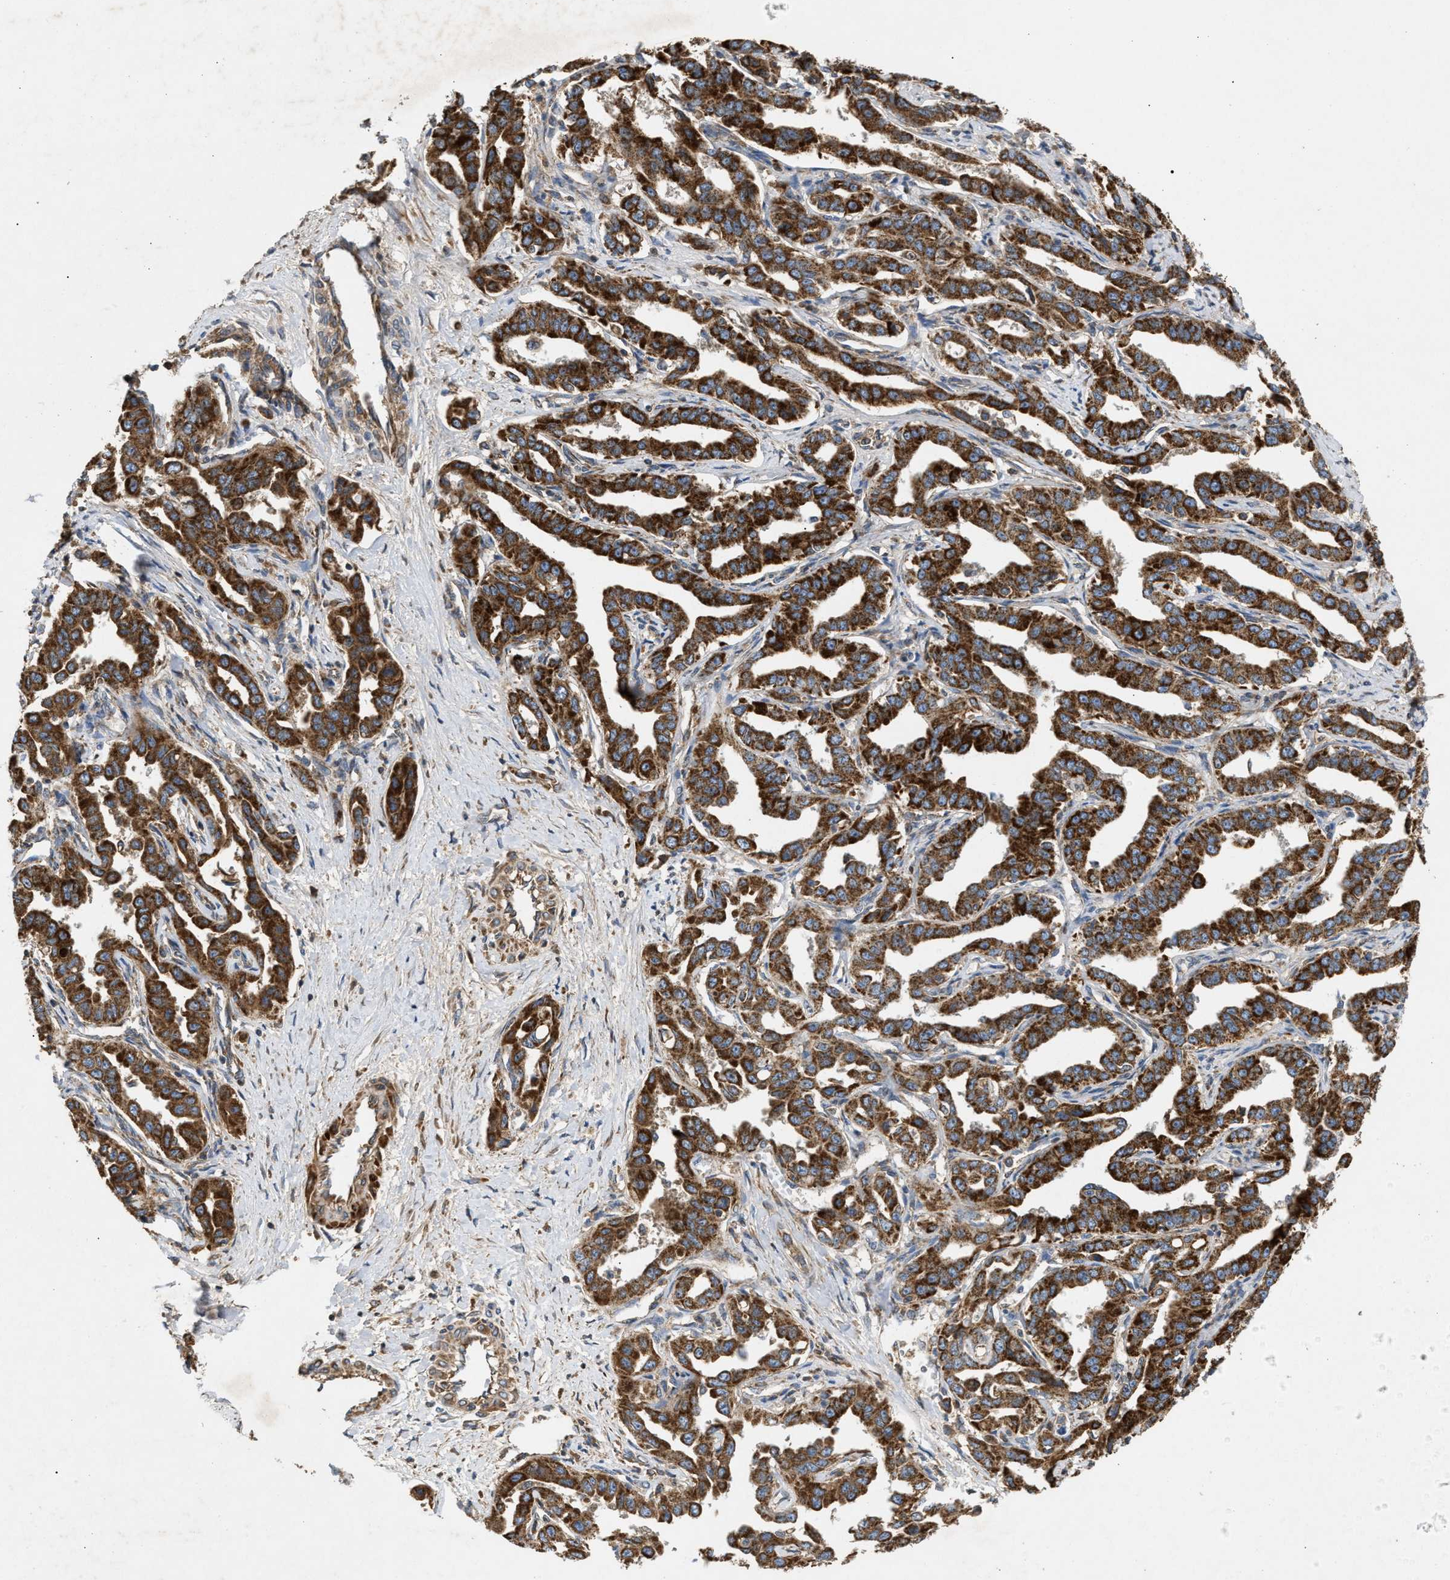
{"staining": {"intensity": "strong", "quantity": ">75%", "location": "cytoplasmic/membranous"}, "tissue": "liver cancer", "cell_type": "Tumor cells", "image_type": "cancer", "snomed": [{"axis": "morphology", "description": "Cholangiocarcinoma"}, {"axis": "topography", "description": "Liver"}], "caption": "Immunohistochemical staining of human liver cancer exhibits high levels of strong cytoplasmic/membranous protein expression in approximately >75% of tumor cells.", "gene": "TACO1", "patient": {"sex": "male", "age": 59}}